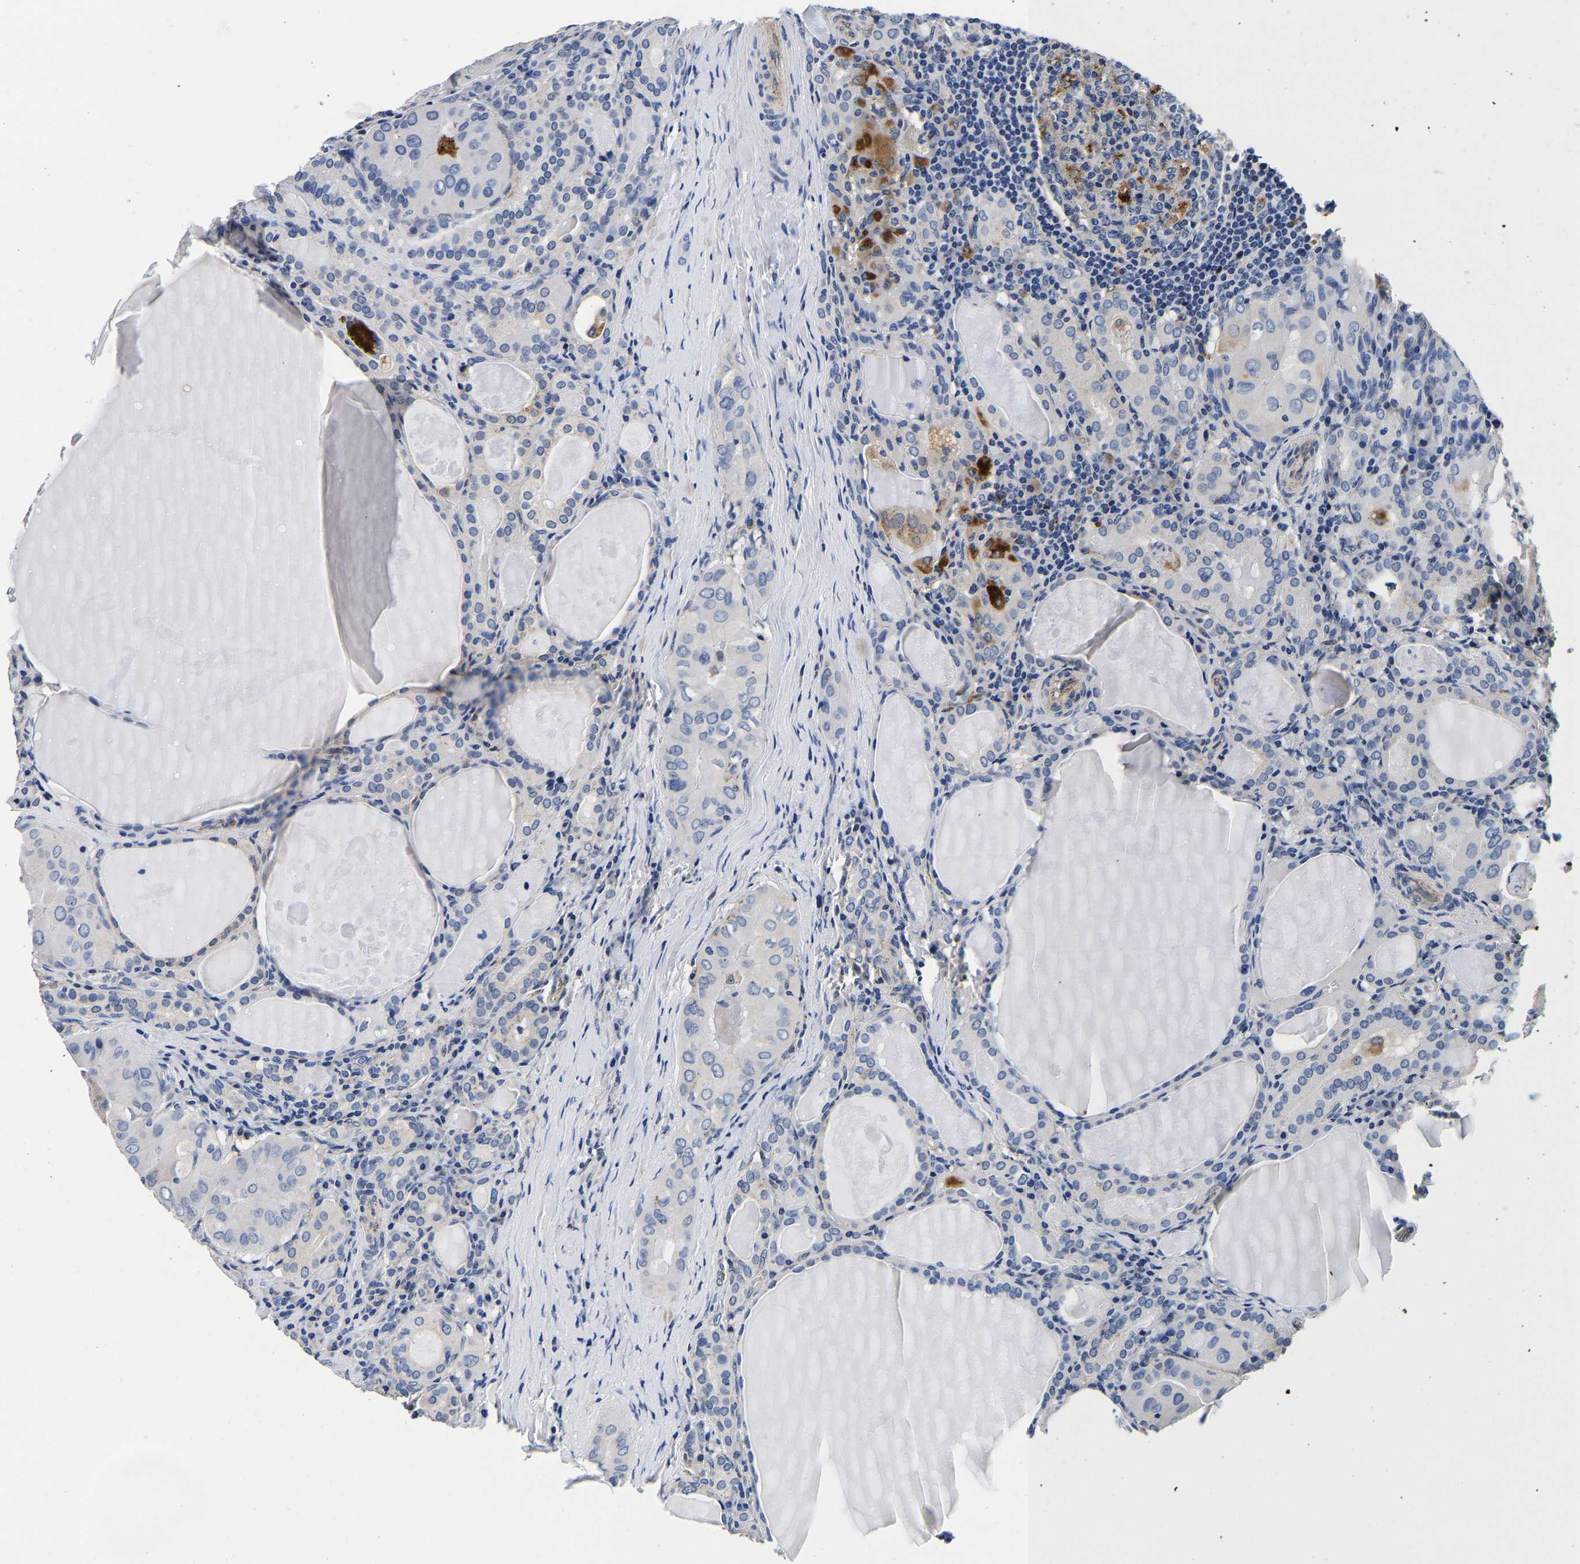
{"staining": {"intensity": "negative", "quantity": "none", "location": "none"}, "tissue": "thyroid cancer", "cell_type": "Tumor cells", "image_type": "cancer", "snomed": [{"axis": "morphology", "description": "Papillary adenocarcinoma, NOS"}, {"axis": "topography", "description": "Thyroid gland"}], "caption": "Tumor cells are negative for brown protein staining in thyroid papillary adenocarcinoma.", "gene": "GRN", "patient": {"sex": "female", "age": 42}}